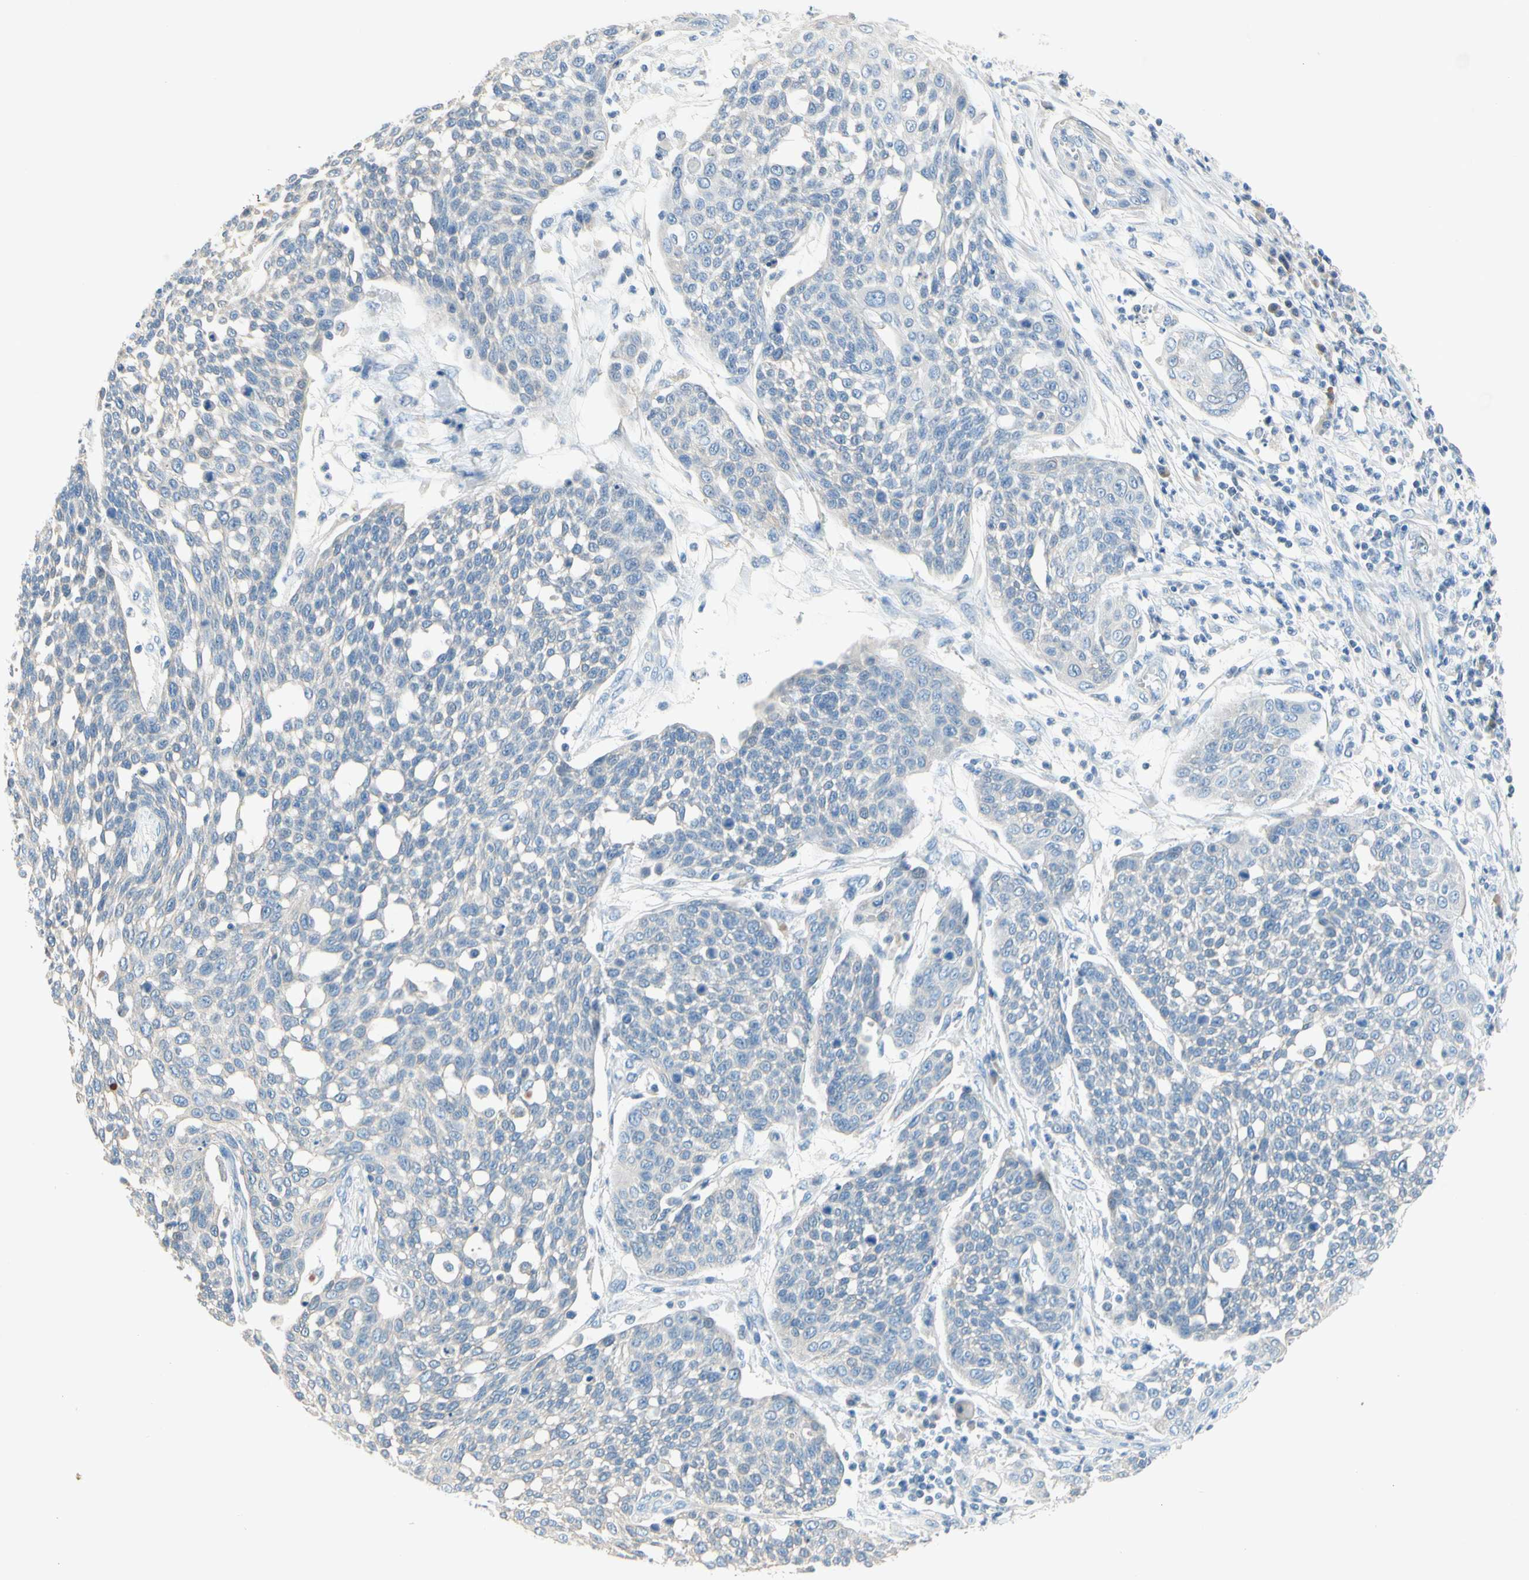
{"staining": {"intensity": "negative", "quantity": "none", "location": "none"}, "tissue": "cervical cancer", "cell_type": "Tumor cells", "image_type": "cancer", "snomed": [{"axis": "morphology", "description": "Squamous cell carcinoma, NOS"}, {"axis": "topography", "description": "Cervix"}], "caption": "An IHC micrograph of cervical cancer (squamous cell carcinoma) is shown. There is no staining in tumor cells of cervical cancer (squamous cell carcinoma).", "gene": "CCM2L", "patient": {"sex": "female", "age": 34}}